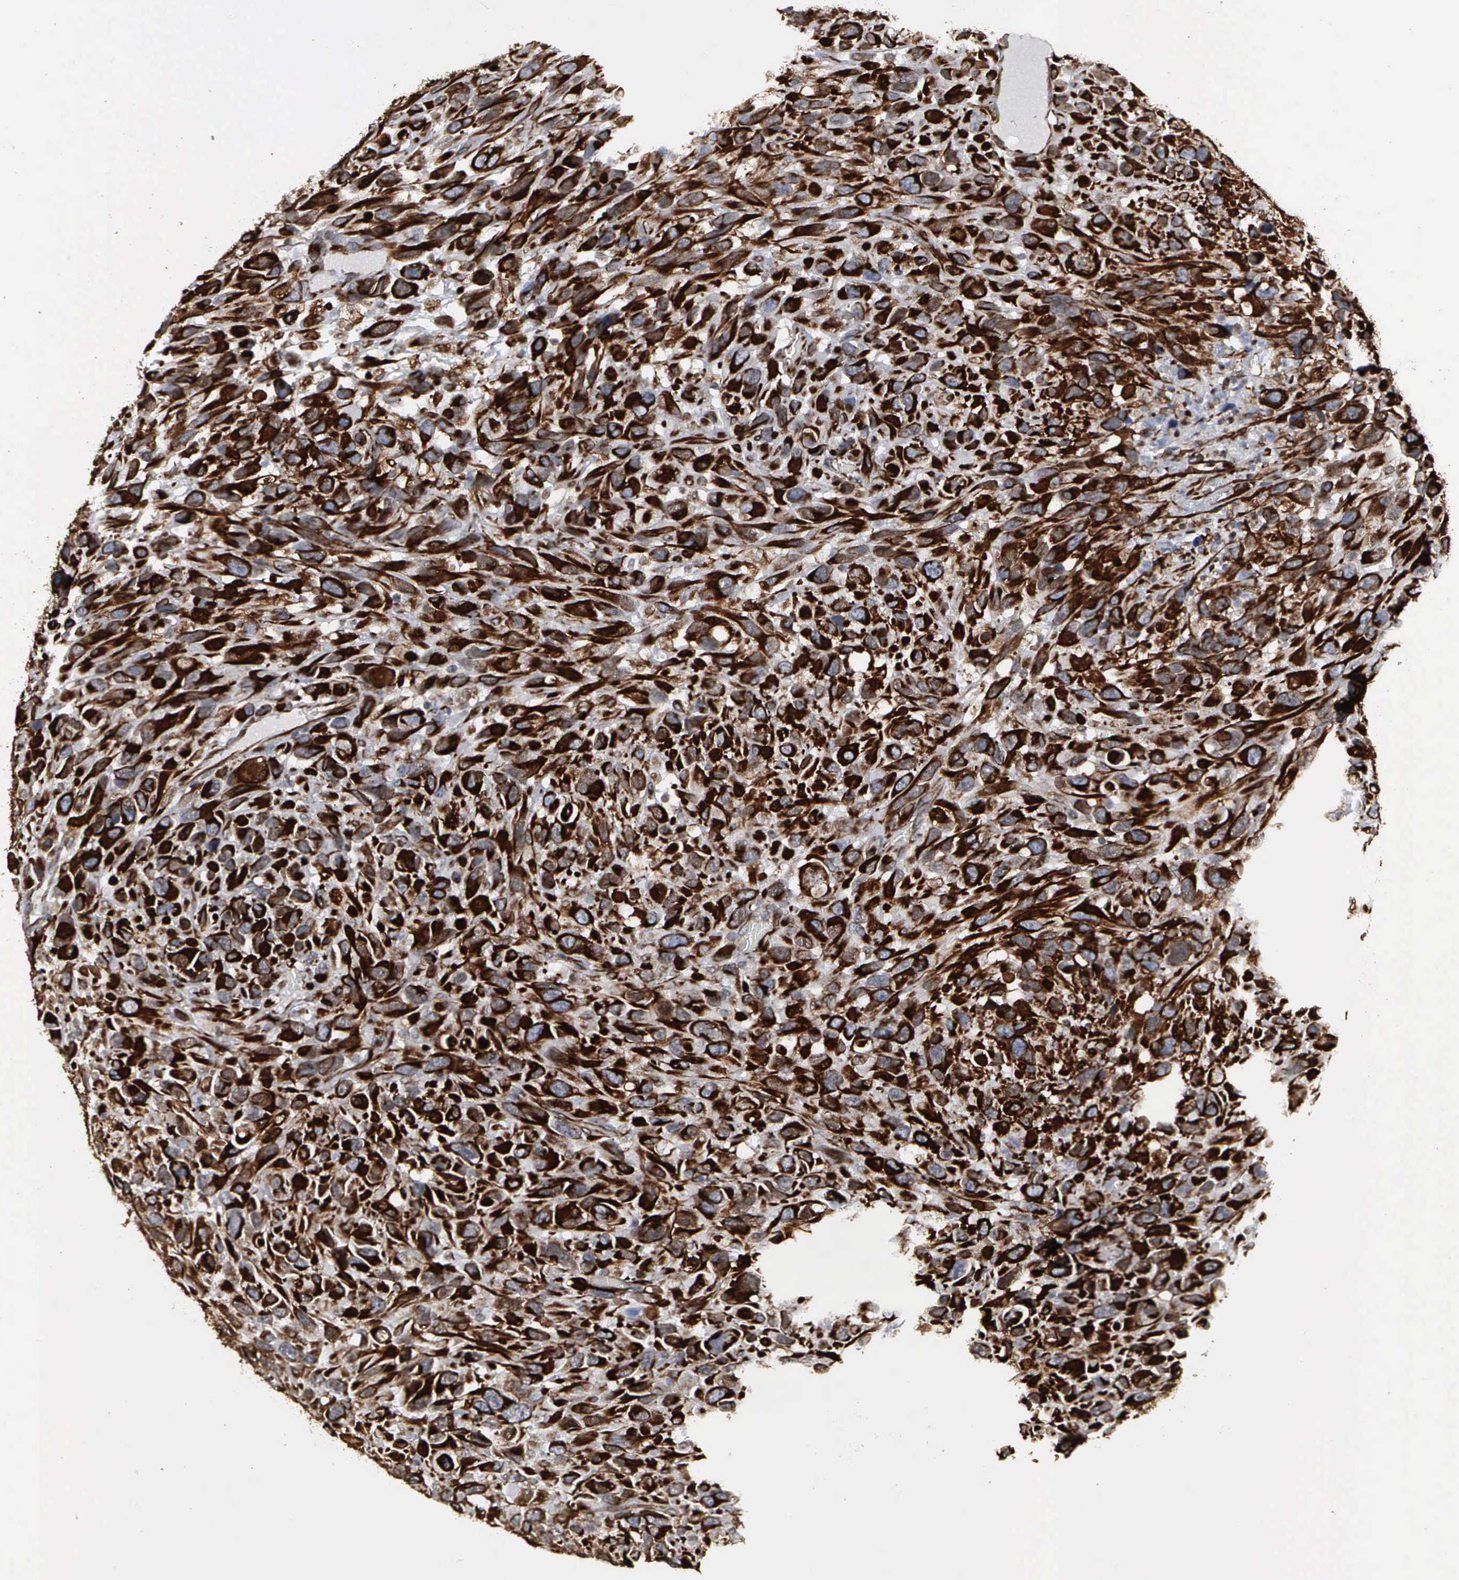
{"staining": {"intensity": "strong", "quantity": ">75%", "location": "cytoplasmic/membranous,nuclear"}, "tissue": "renal cancer", "cell_type": "Tumor cells", "image_type": "cancer", "snomed": [{"axis": "morphology", "description": "Adenocarcinoma, NOS"}, {"axis": "topography", "description": "Kidney"}], "caption": "Renal cancer (adenocarcinoma) stained for a protein exhibits strong cytoplasmic/membranous and nuclear positivity in tumor cells.", "gene": "CCNE1", "patient": {"sex": "male", "age": 79}}